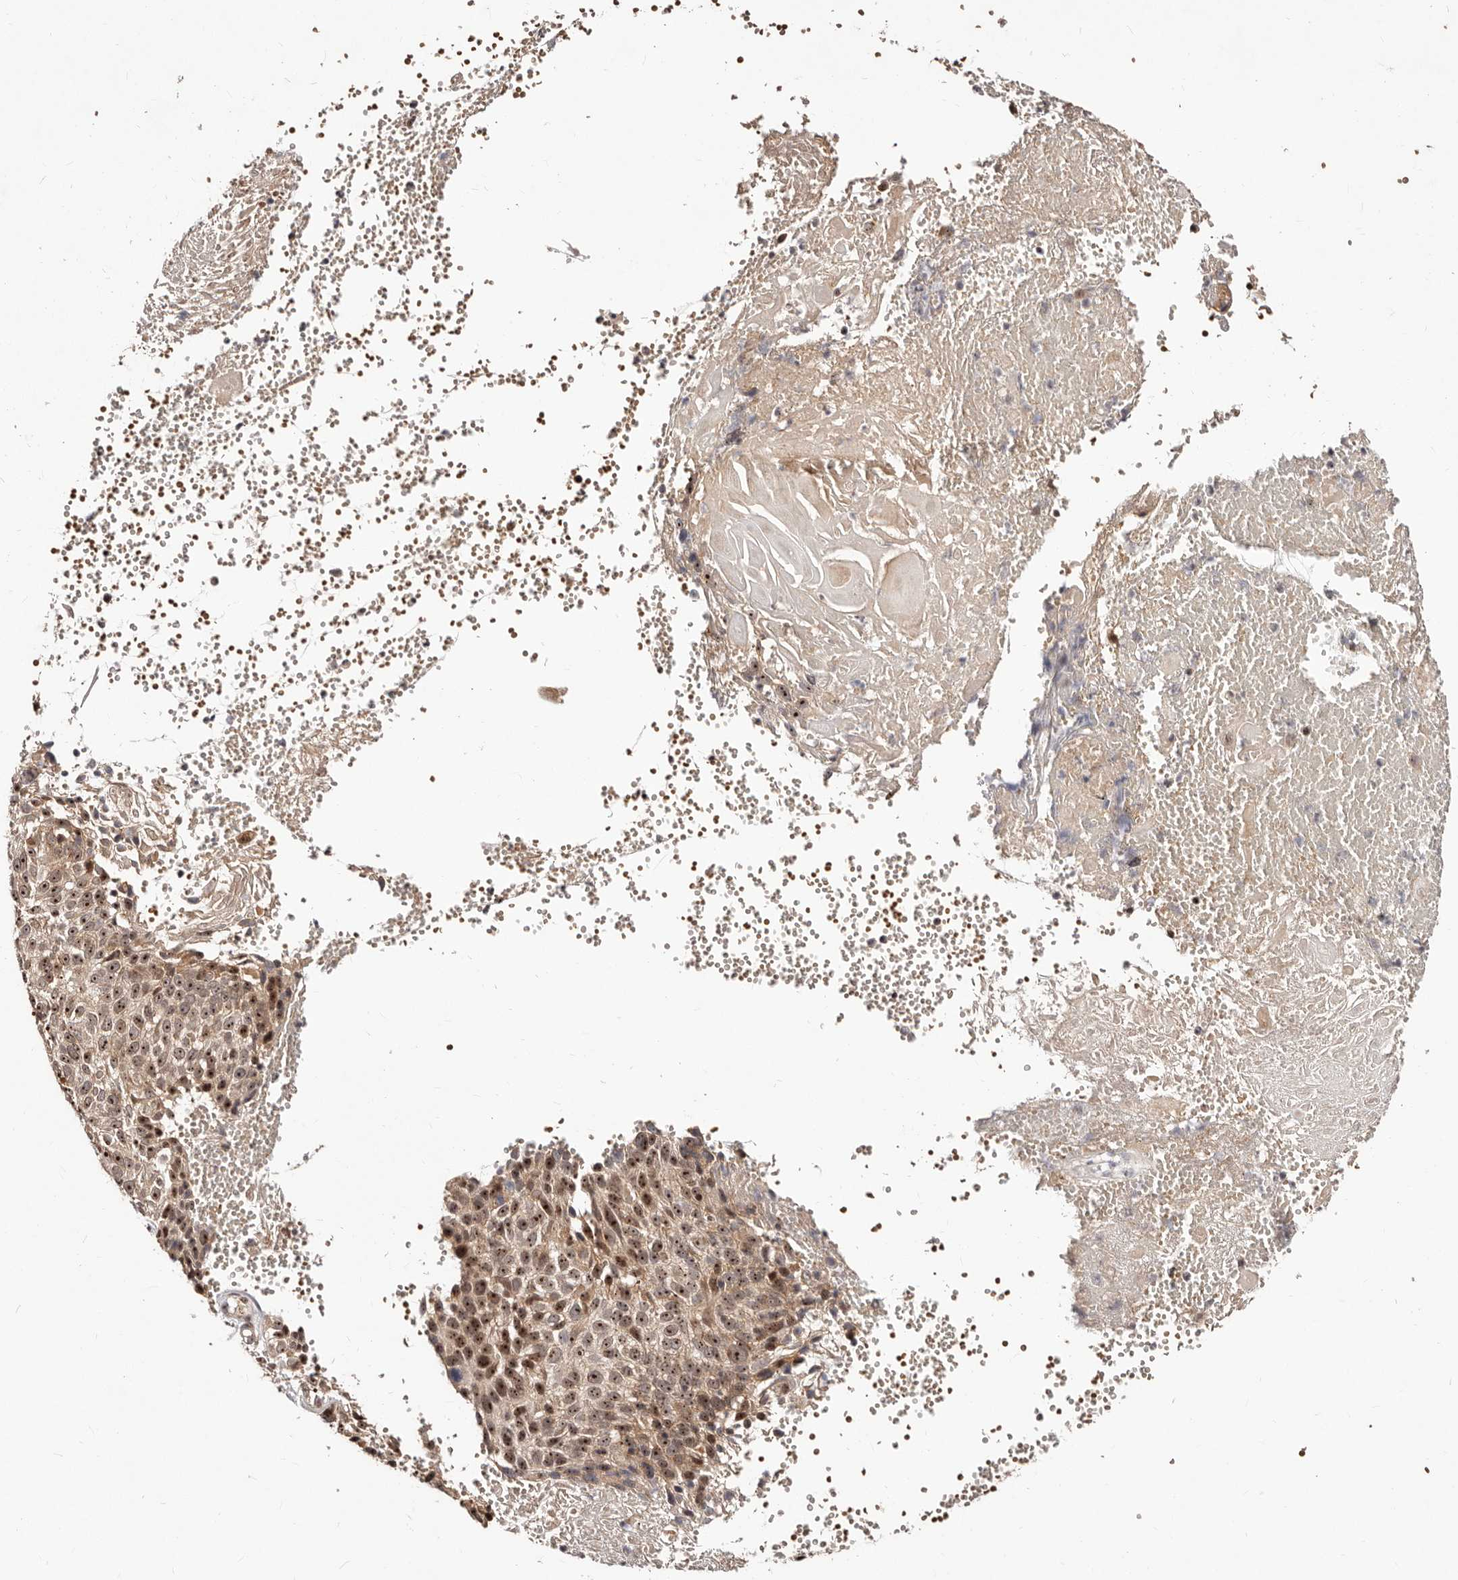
{"staining": {"intensity": "strong", "quantity": ">75%", "location": "cytoplasmic/membranous,nuclear"}, "tissue": "cervical cancer", "cell_type": "Tumor cells", "image_type": "cancer", "snomed": [{"axis": "morphology", "description": "Squamous cell carcinoma, NOS"}, {"axis": "topography", "description": "Cervix"}], "caption": "High-magnification brightfield microscopy of cervical cancer stained with DAB (brown) and counterstained with hematoxylin (blue). tumor cells exhibit strong cytoplasmic/membranous and nuclear expression is identified in approximately>75% of cells.", "gene": "APOL6", "patient": {"sex": "female", "age": 74}}